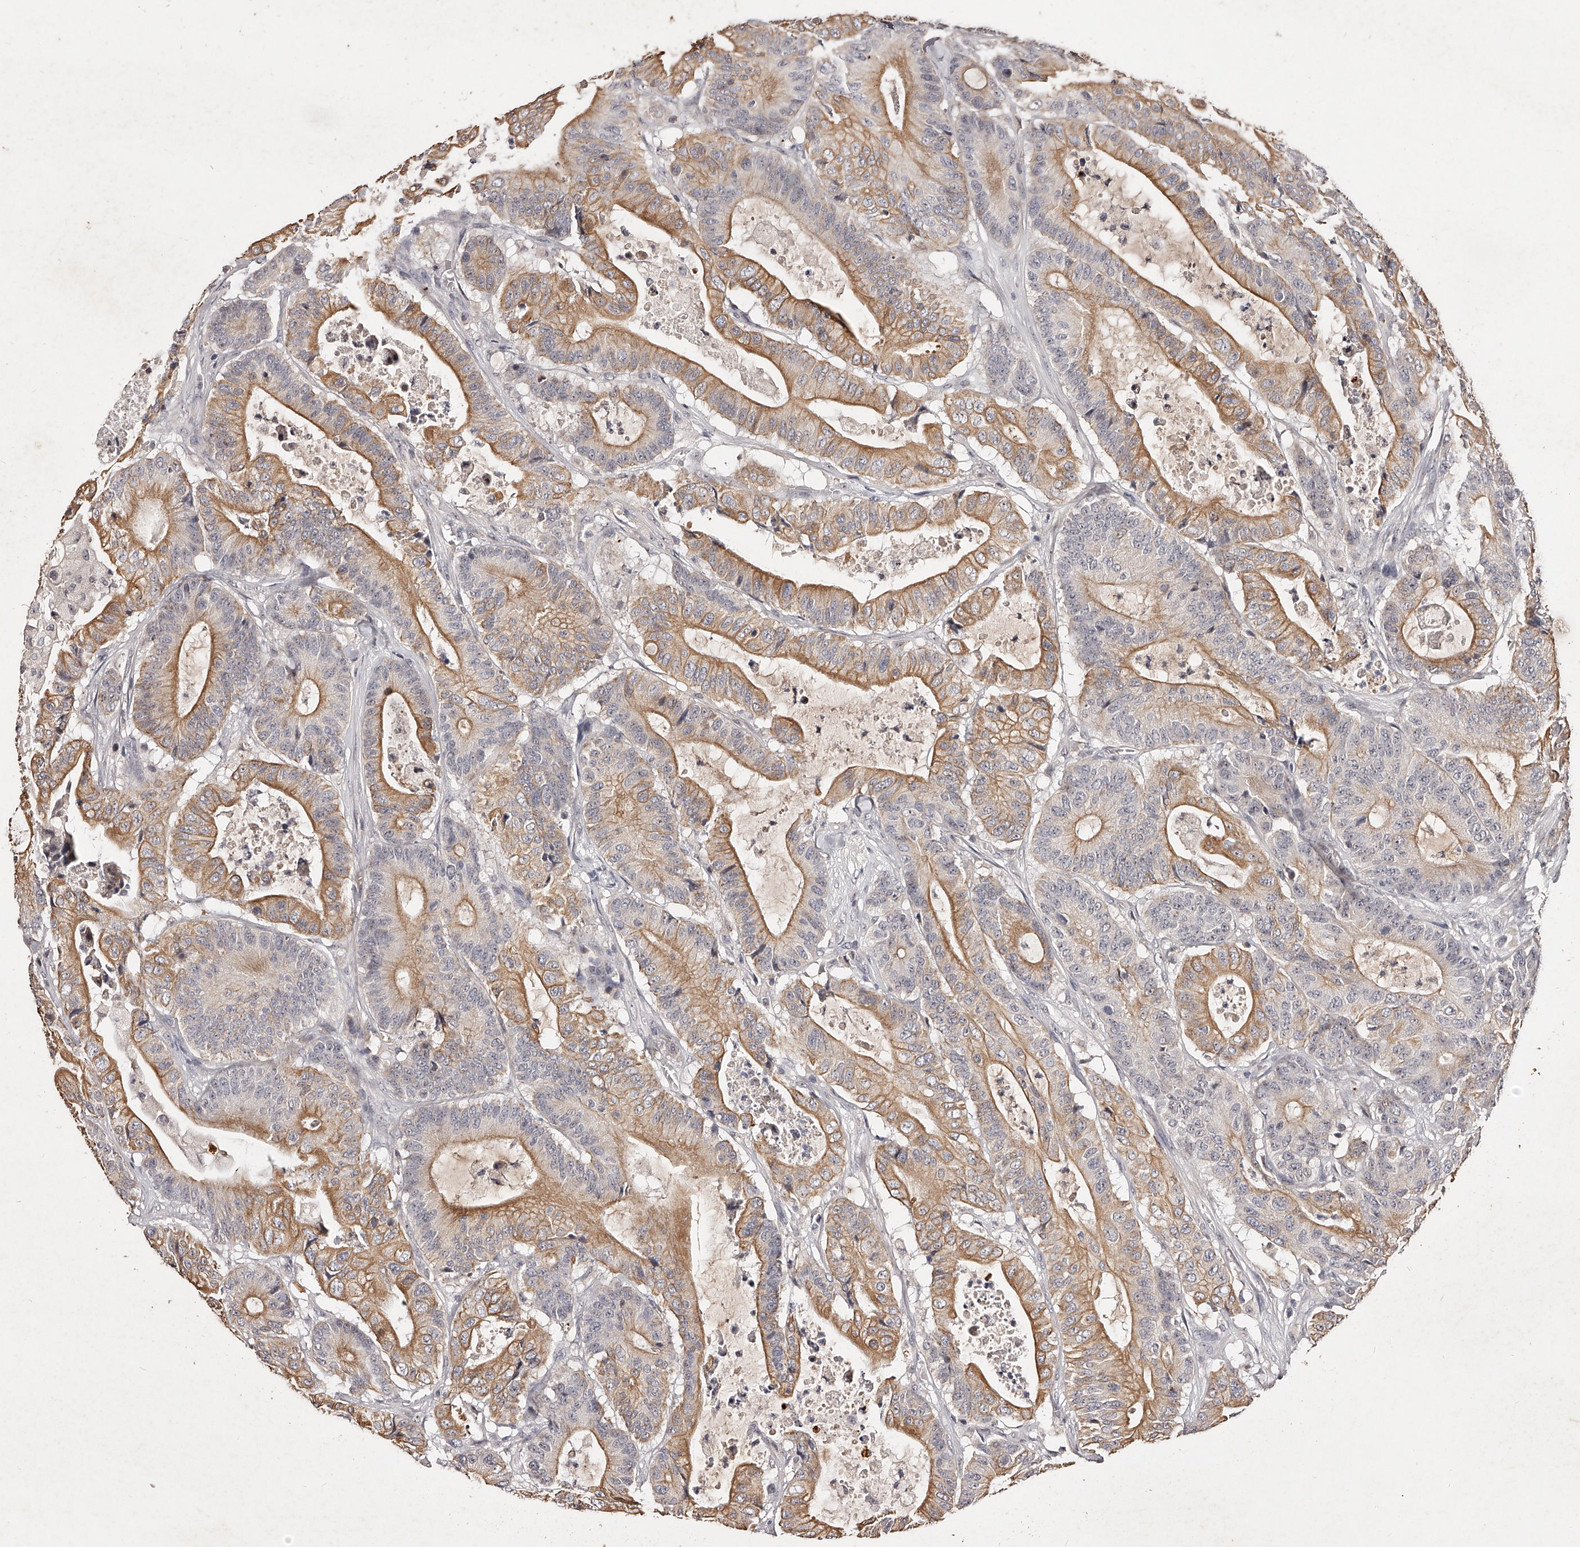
{"staining": {"intensity": "moderate", "quantity": "25%-75%", "location": "cytoplasmic/membranous"}, "tissue": "colorectal cancer", "cell_type": "Tumor cells", "image_type": "cancer", "snomed": [{"axis": "morphology", "description": "Adenocarcinoma, NOS"}, {"axis": "topography", "description": "Colon"}], "caption": "Human colorectal cancer (adenocarcinoma) stained for a protein (brown) demonstrates moderate cytoplasmic/membranous positive staining in approximately 25%-75% of tumor cells.", "gene": "PHACTR1", "patient": {"sex": "female", "age": 84}}